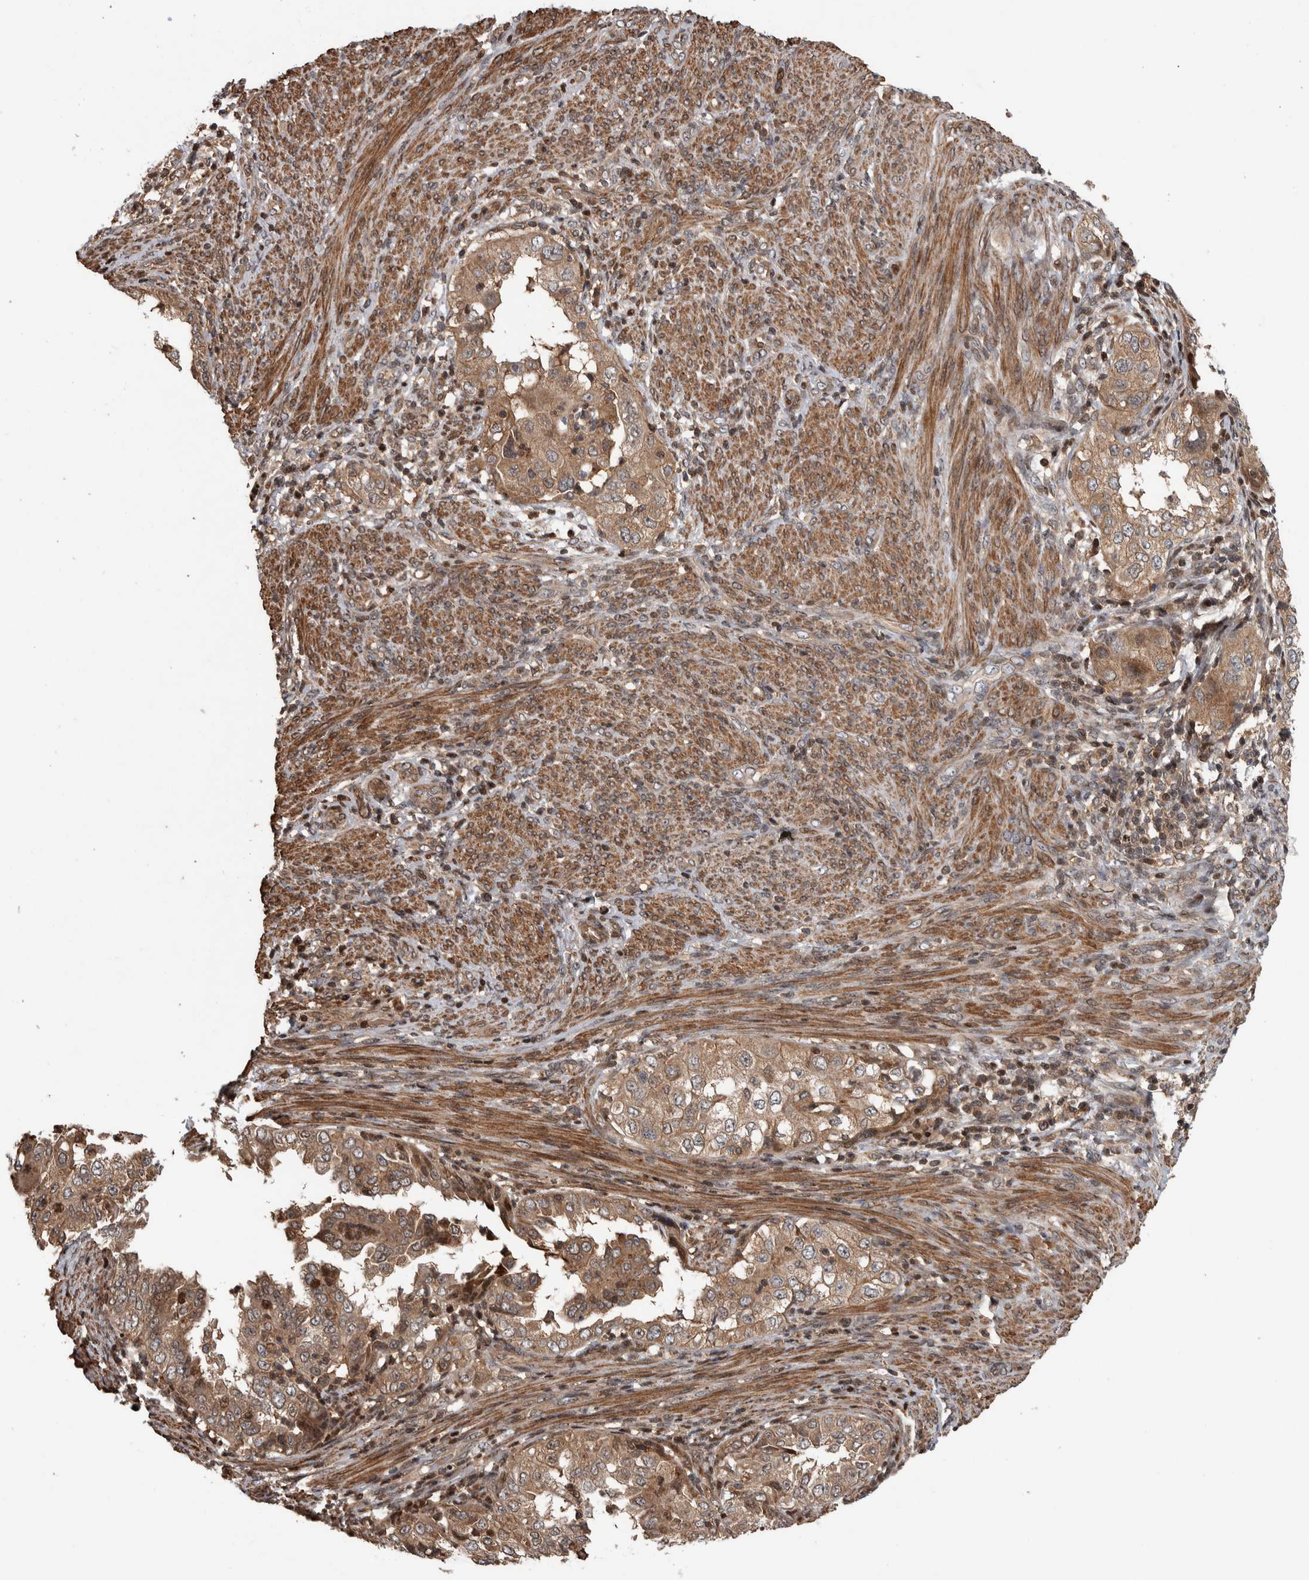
{"staining": {"intensity": "moderate", "quantity": ">75%", "location": "cytoplasmic/membranous"}, "tissue": "endometrial cancer", "cell_type": "Tumor cells", "image_type": "cancer", "snomed": [{"axis": "morphology", "description": "Adenocarcinoma, NOS"}, {"axis": "topography", "description": "Endometrium"}], "caption": "Protein staining displays moderate cytoplasmic/membranous expression in approximately >75% of tumor cells in endometrial adenocarcinoma.", "gene": "ARFGEF1", "patient": {"sex": "female", "age": 85}}